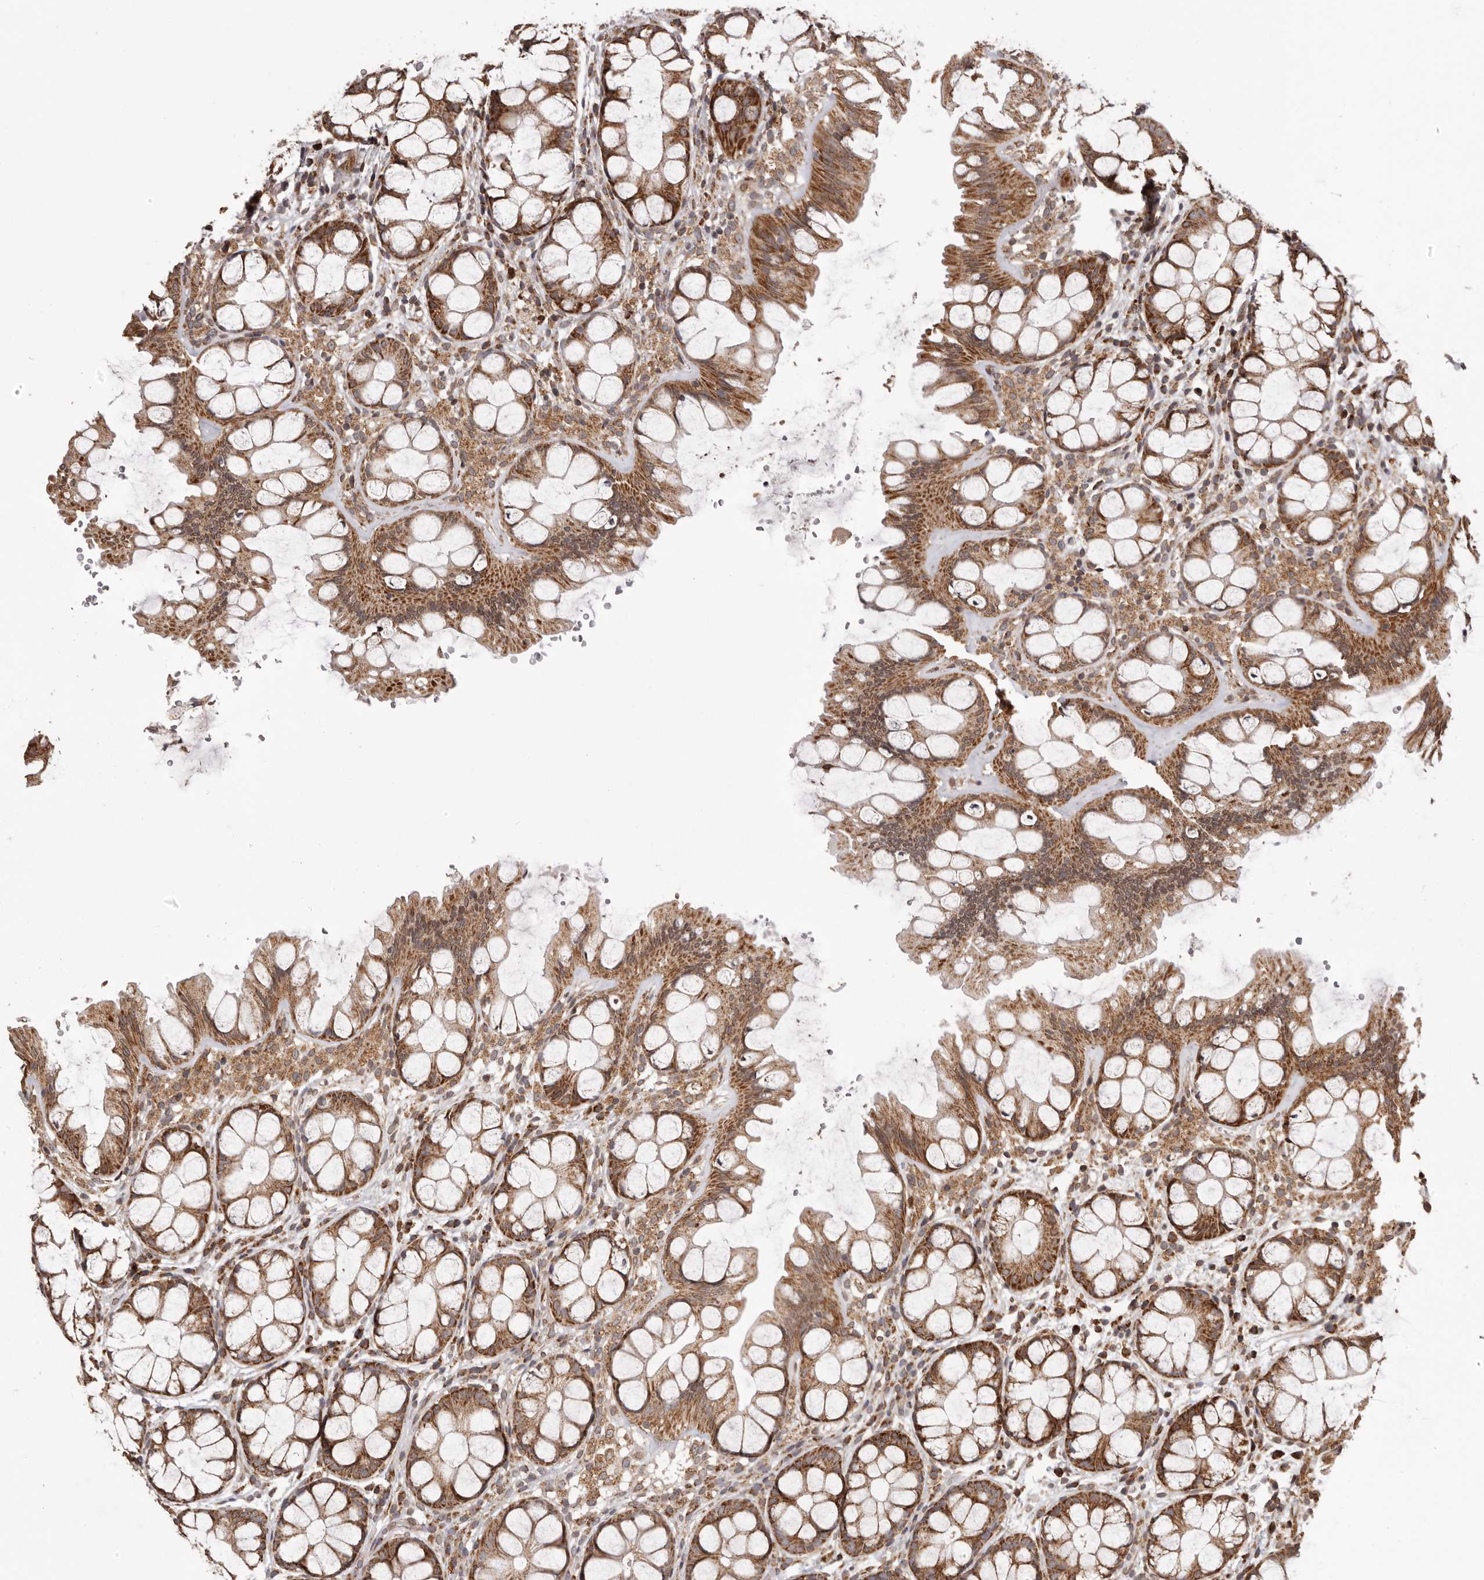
{"staining": {"intensity": "moderate", "quantity": ">75%", "location": "cytoplasmic/membranous"}, "tissue": "colon", "cell_type": "Endothelial cells", "image_type": "normal", "snomed": [{"axis": "morphology", "description": "Normal tissue, NOS"}, {"axis": "topography", "description": "Colon"}], "caption": "This histopathology image demonstrates benign colon stained with immunohistochemistry to label a protein in brown. The cytoplasmic/membranous of endothelial cells show moderate positivity for the protein. Nuclei are counter-stained blue.", "gene": "CHRM2", "patient": {"sex": "male", "age": 47}}